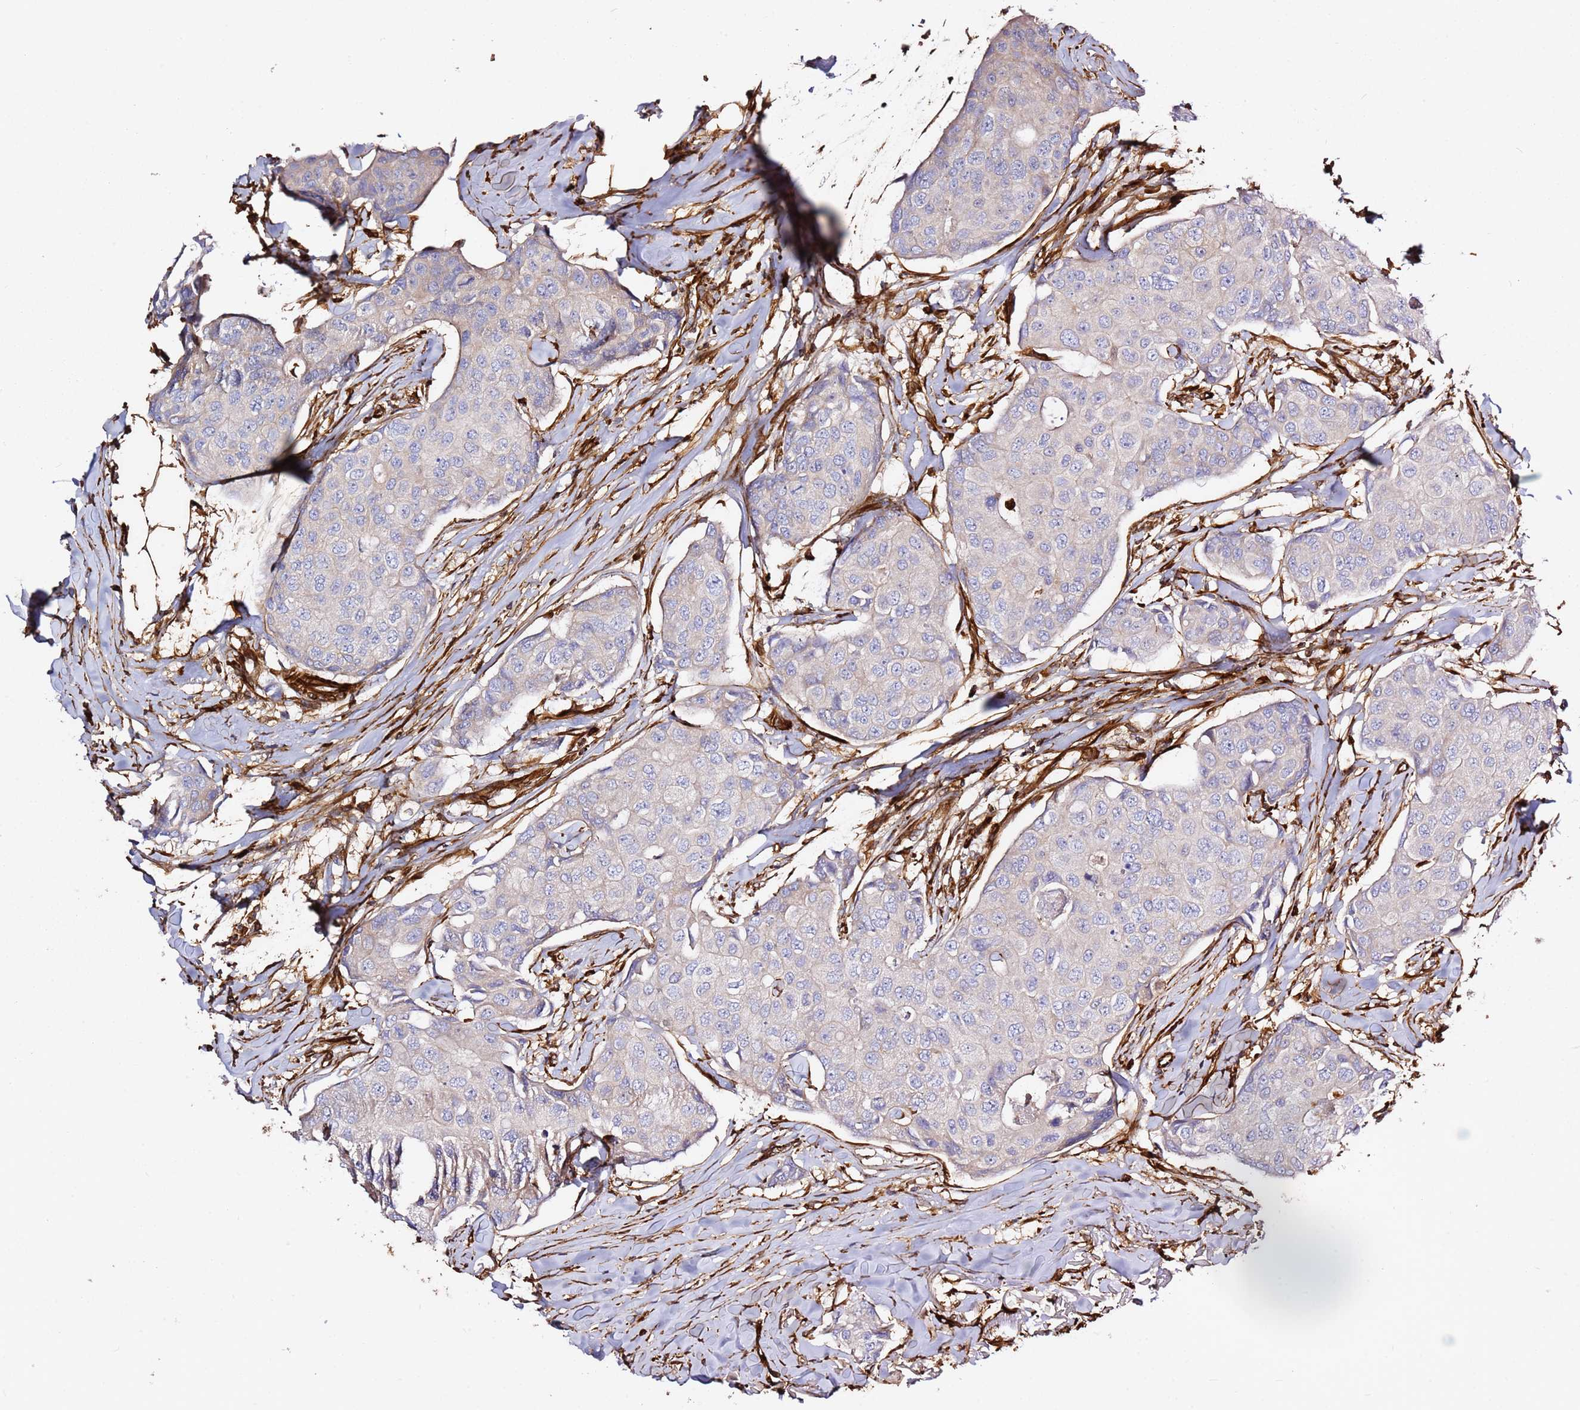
{"staining": {"intensity": "negative", "quantity": "none", "location": "none"}, "tissue": "breast cancer", "cell_type": "Tumor cells", "image_type": "cancer", "snomed": [{"axis": "morphology", "description": "Duct carcinoma"}, {"axis": "topography", "description": "Breast"}], "caption": "Breast cancer (infiltrating ductal carcinoma) stained for a protein using immunohistochemistry exhibits no positivity tumor cells.", "gene": "MRGPRE", "patient": {"sex": "female", "age": 80}}